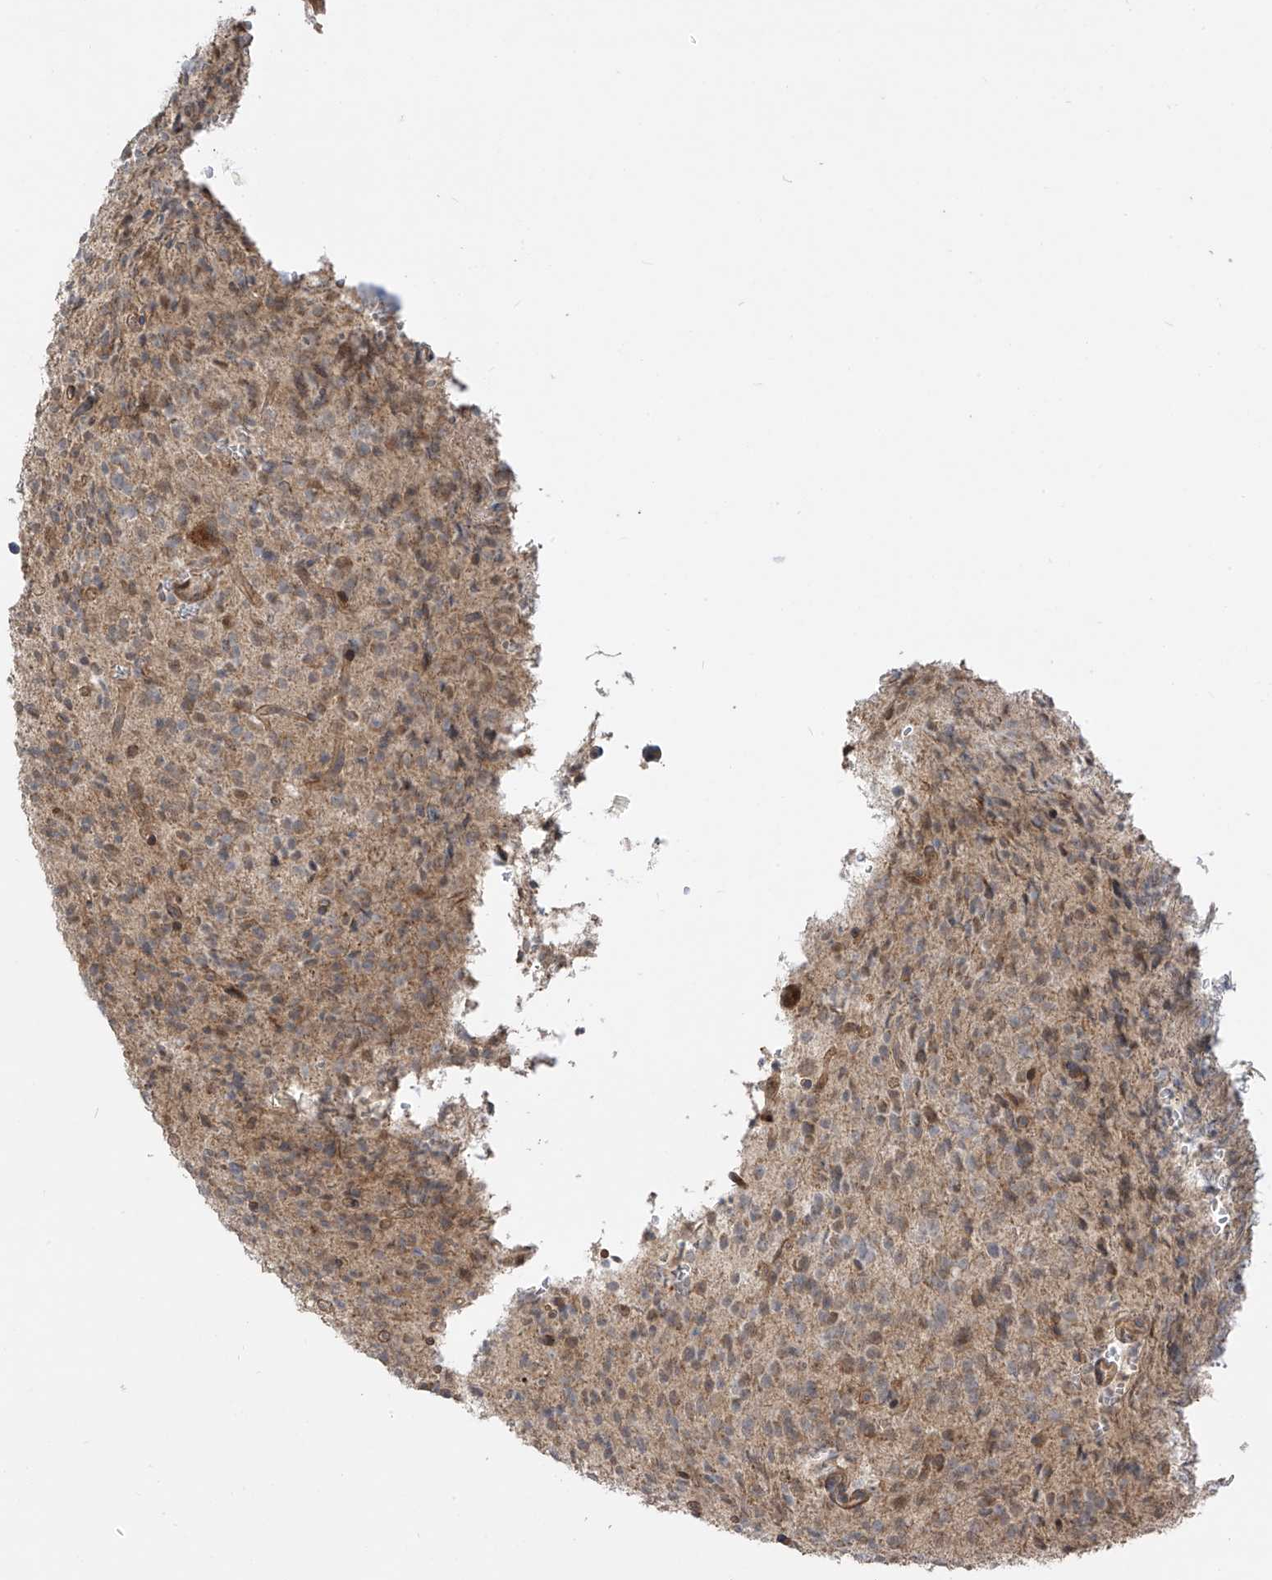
{"staining": {"intensity": "weak", "quantity": "25%-75%", "location": "cytoplasmic/membranous"}, "tissue": "glioma", "cell_type": "Tumor cells", "image_type": "cancer", "snomed": [{"axis": "morphology", "description": "Glioma, malignant, High grade"}, {"axis": "topography", "description": "Brain"}], "caption": "DAB (3,3'-diaminobenzidine) immunohistochemical staining of glioma displays weak cytoplasmic/membranous protein staining in about 25%-75% of tumor cells.", "gene": "ATAD2B", "patient": {"sex": "male", "age": 34}}